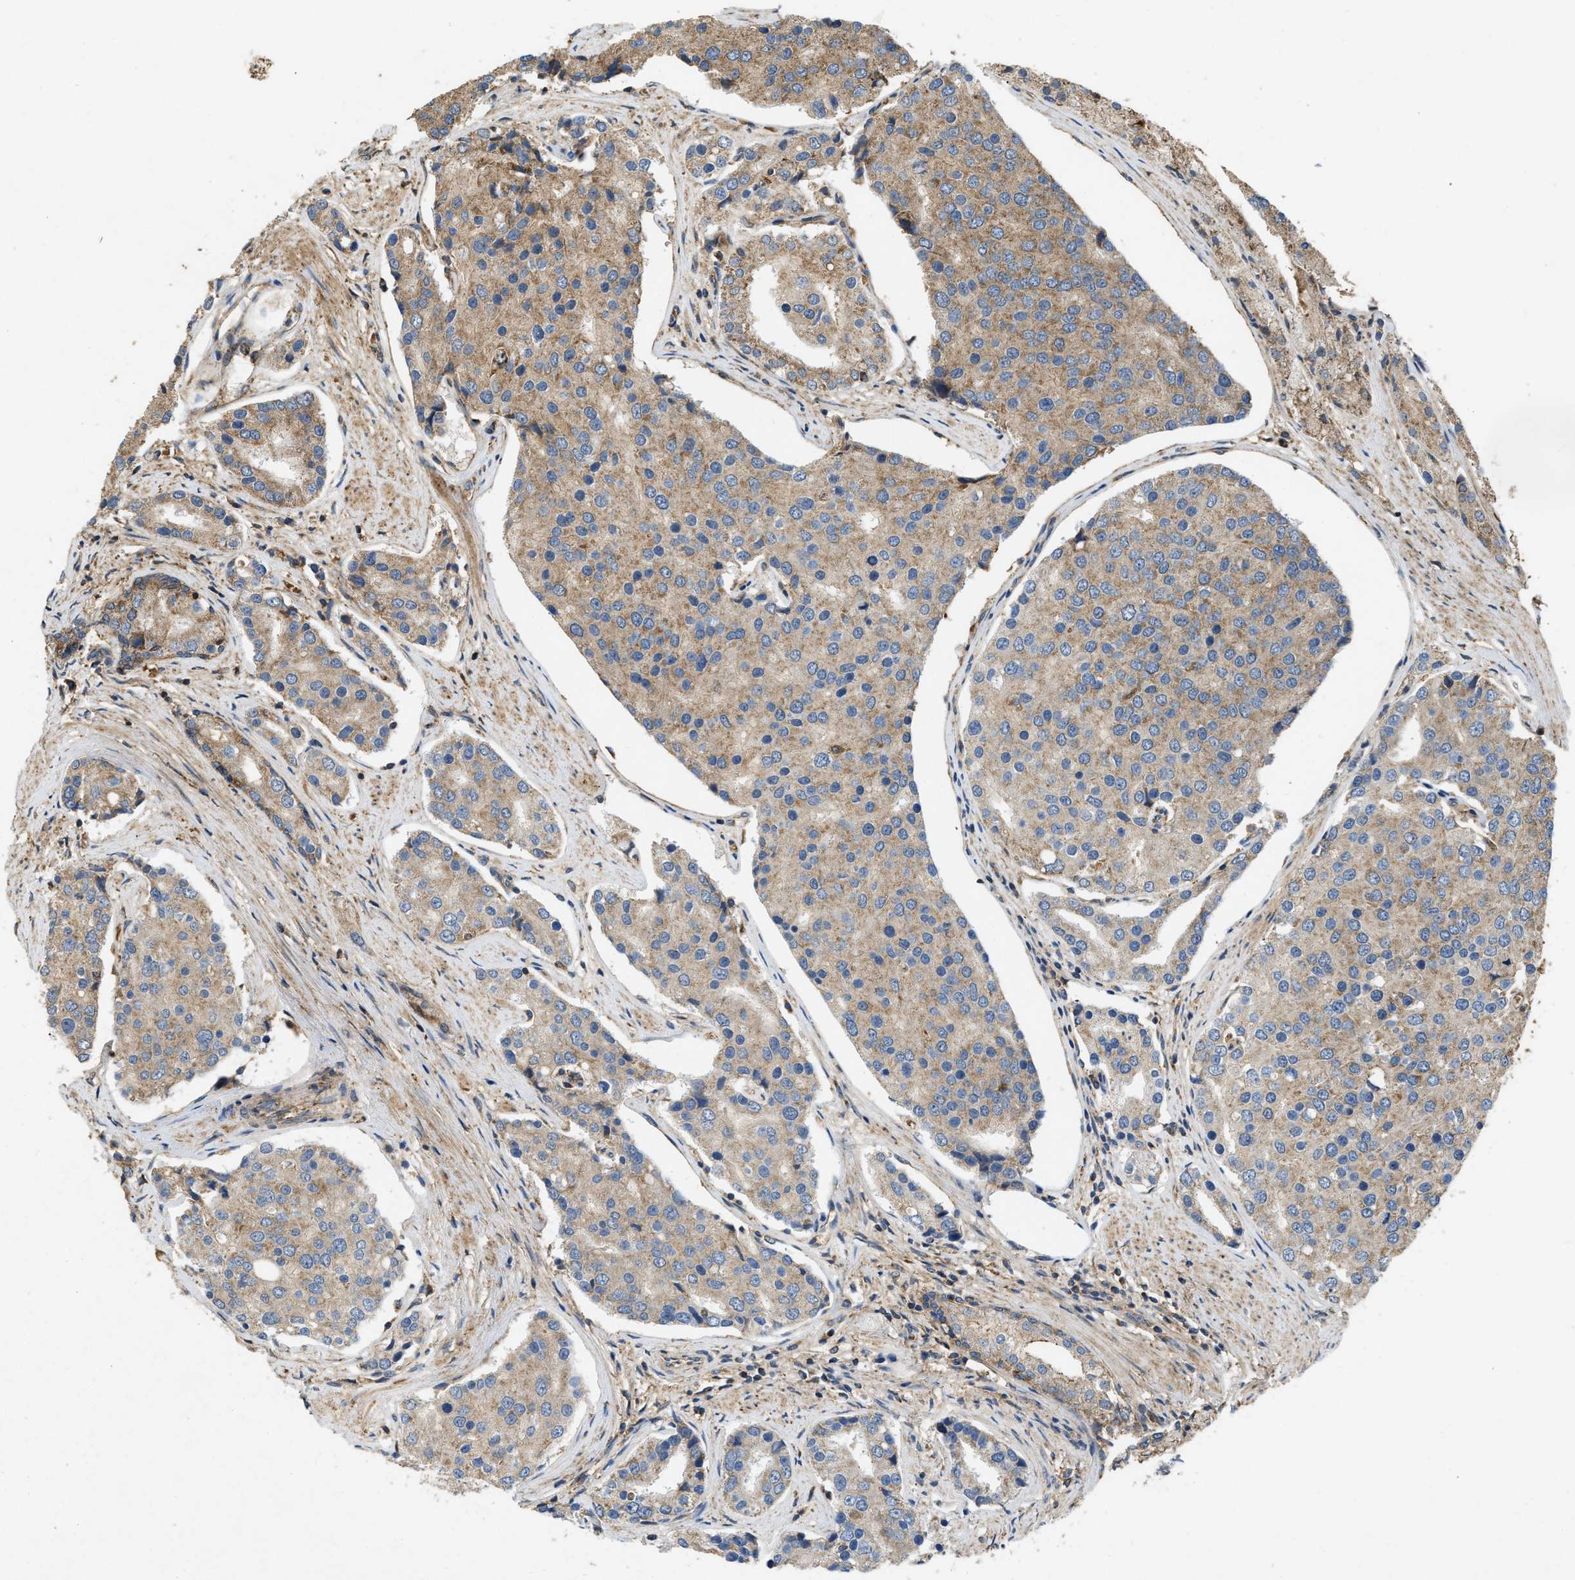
{"staining": {"intensity": "weak", "quantity": ">75%", "location": "cytoplasmic/membranous"}, "tissue": "prostate cancer", "cell_type": "Tumor cells", "image_type": "cancer", "snomed": [{"axis": "morphology", "description": "Adenocarcinoma, High grade"}, {"axis": "topography", "description": "Prostate"}], "caption": "Immunohistochemistry of human prostate cancer (adenocarcinoma (high-grade)) displays low levels of weak cytoplasmic/membranous staining in about >75% of tumor cells. The staining is performed using DAB brown chromogen to label protein expression. The nuclei are counter-stained blue using hematoxylin.", "gene": "GNB4", "patient": {"sex": "male", "age": 50}}